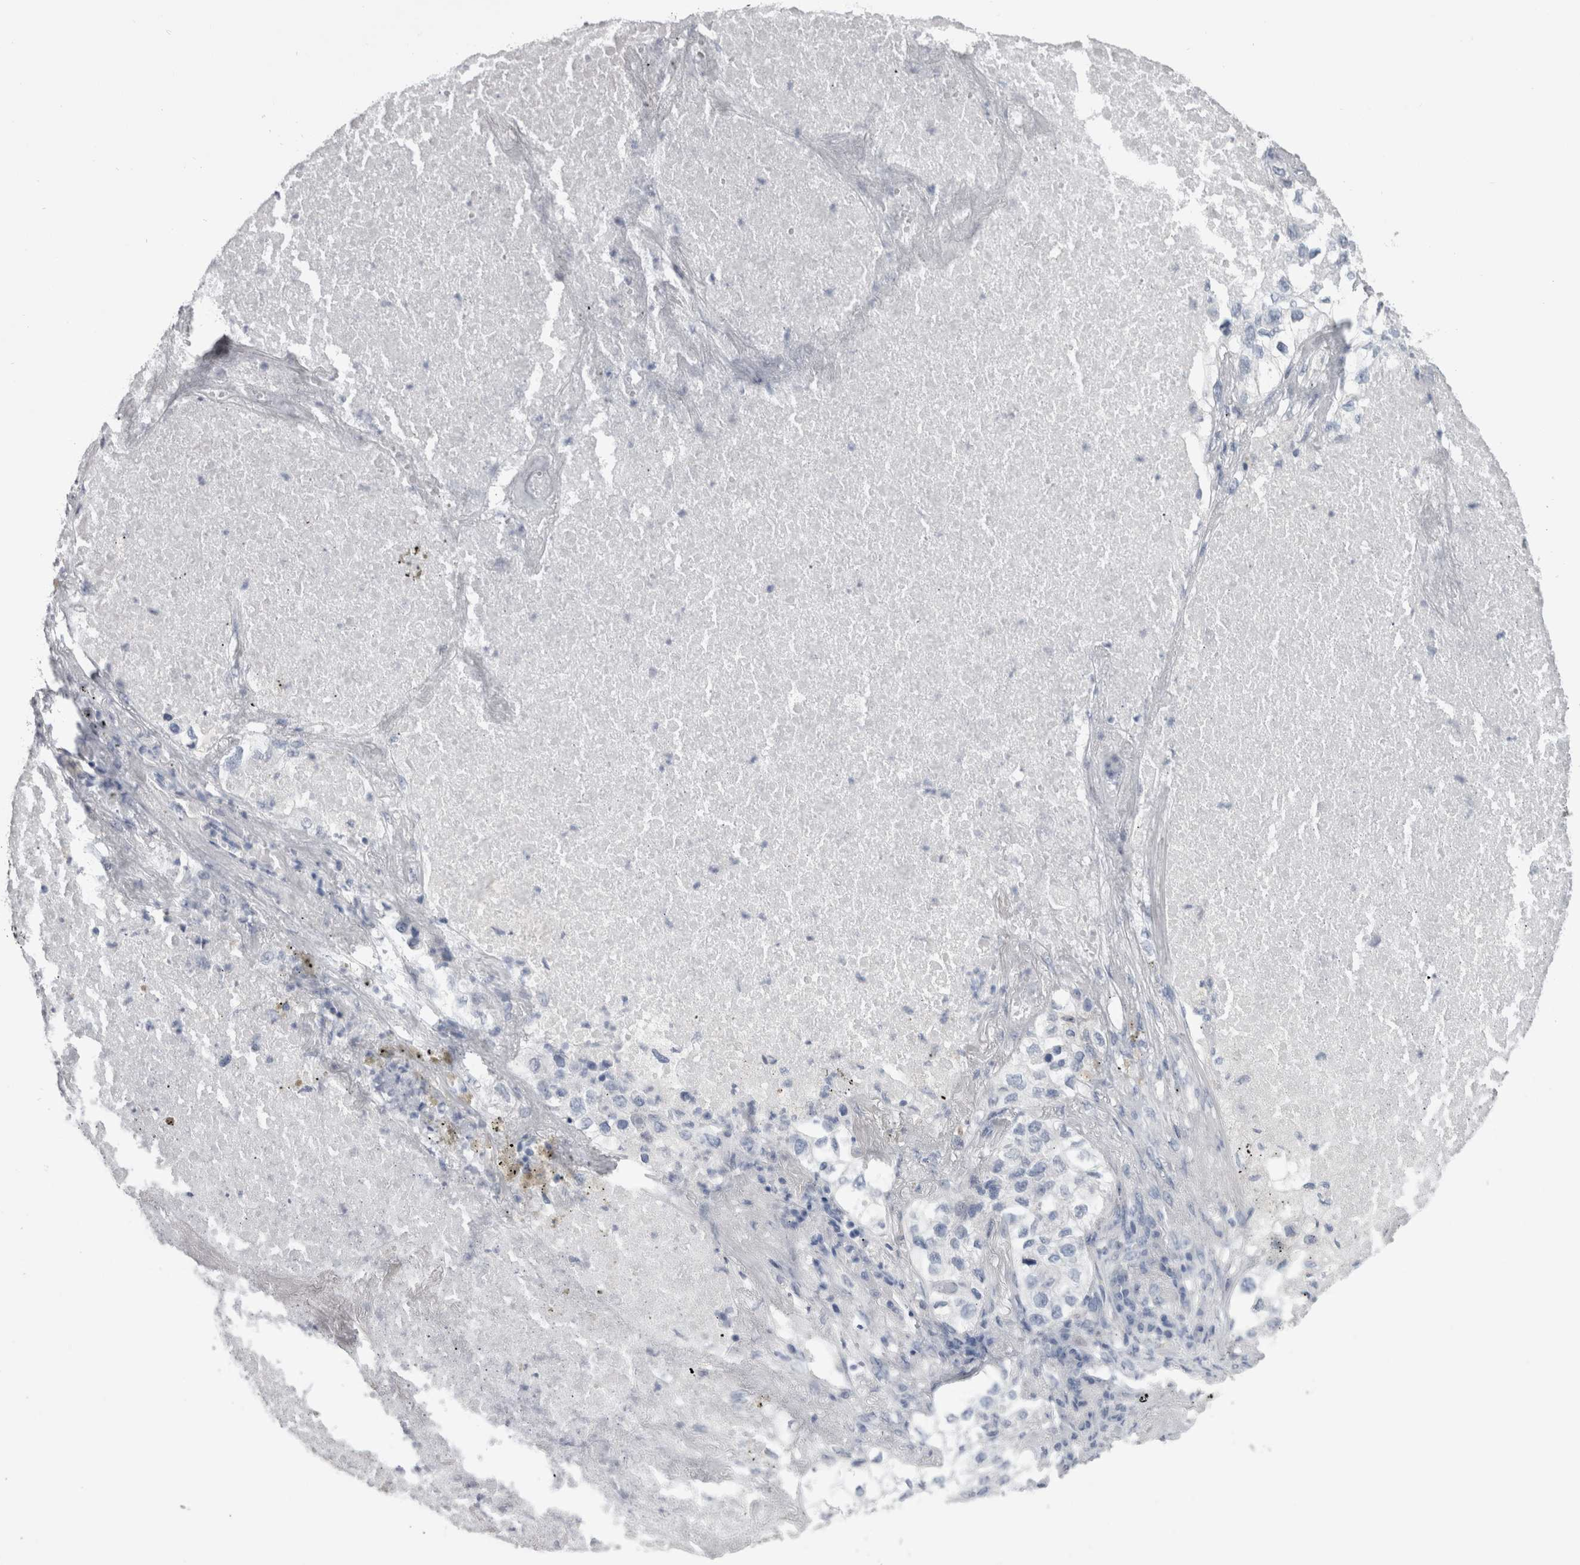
{"staining": {"intensity": "negative", "quantity": "none", "location": "none"}, "tissue": "lung cancer", "cell_type": "Tumor cells", "image_type": "cancer", "snomed": [{"axis": "morphology", "description": "Adenocarcinoma, NOS"}, {"axis": "topography", "description": "Lung"}], "caption": "Human lung cancer (adenocarcinoma) stained for a protein using IHC exhibits no staining in tumor cells.", "gene": "MSMB", "patient": {"sex": "male", "age": 63}}